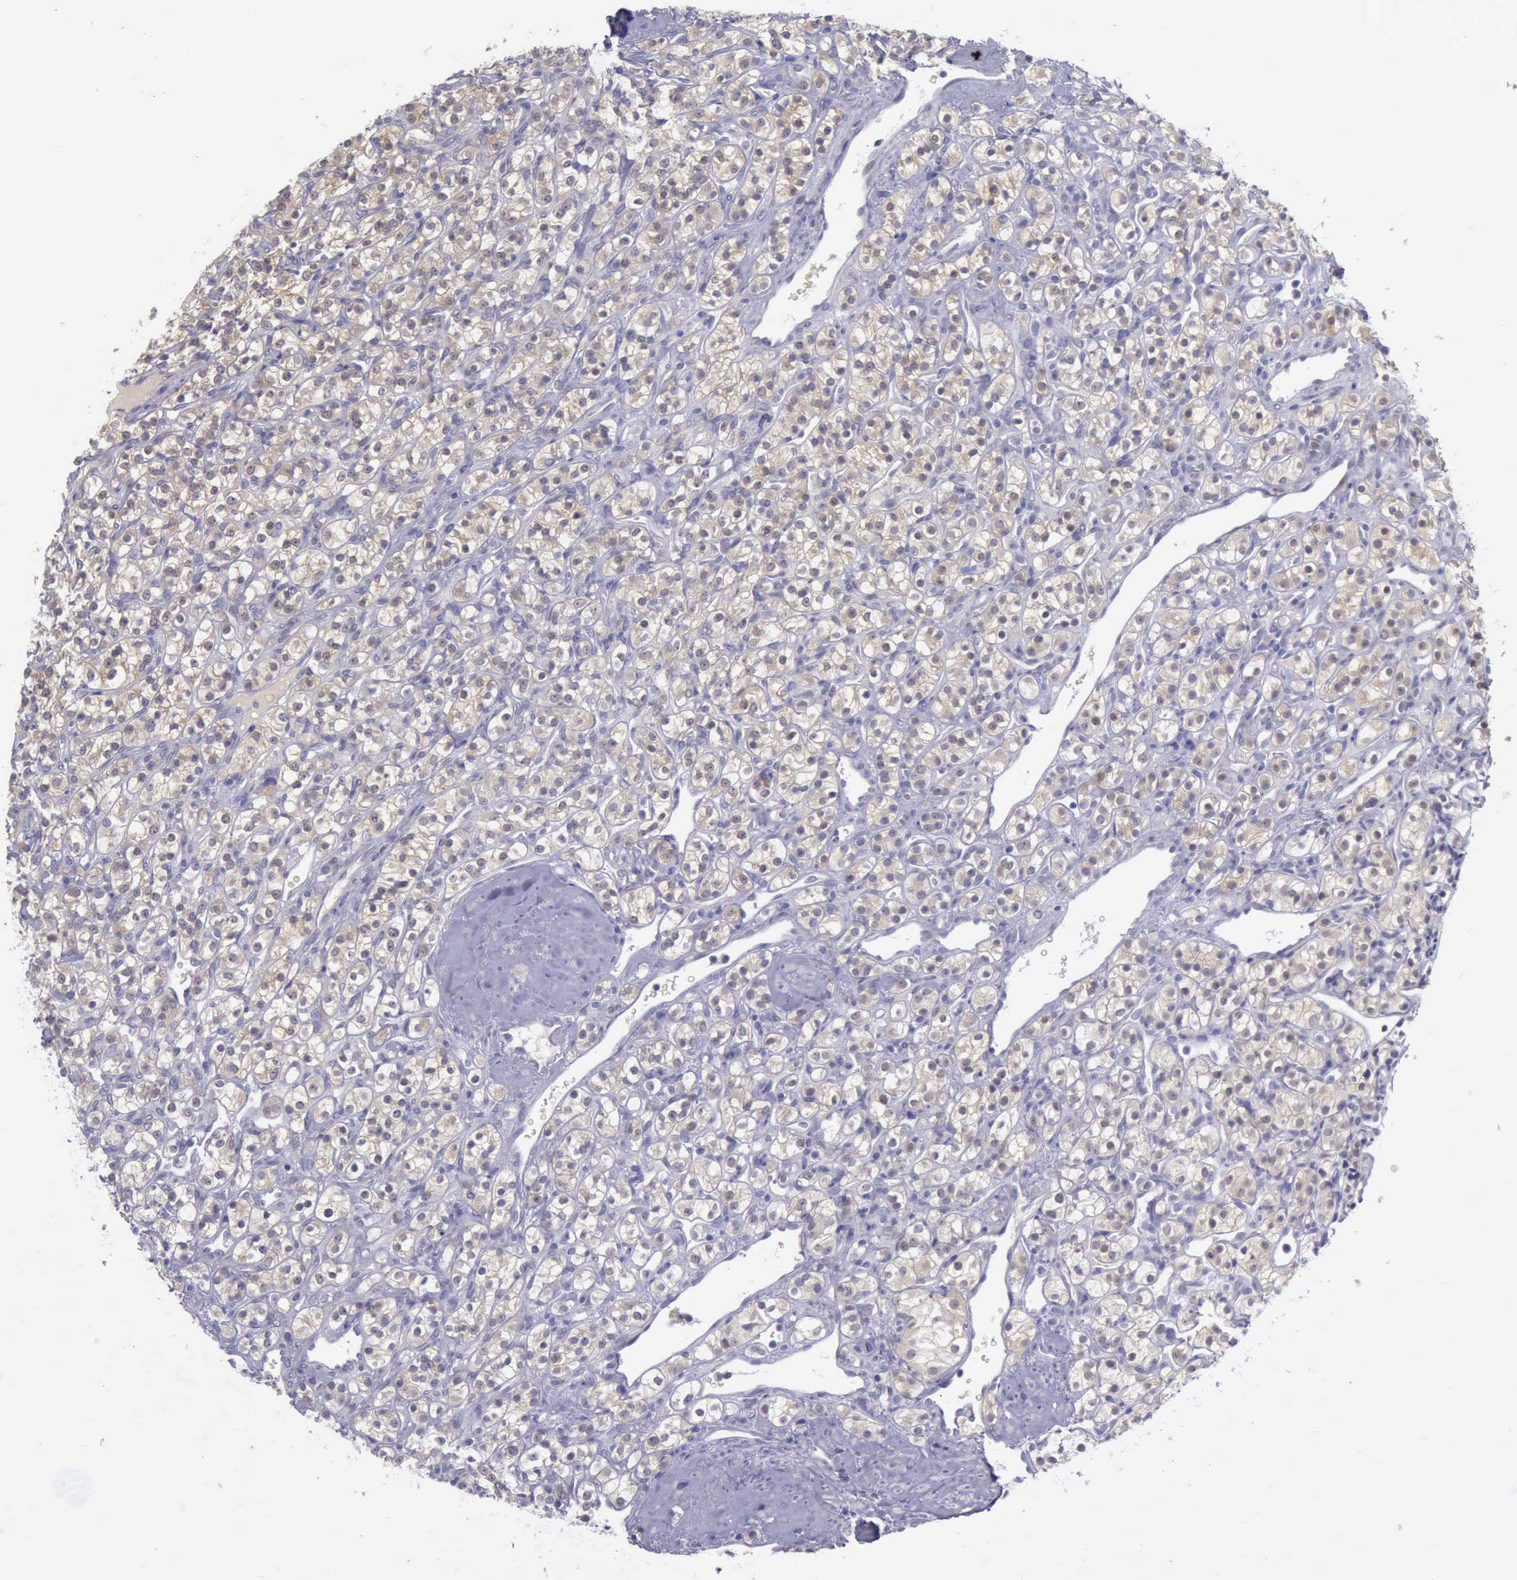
{"staining": {"intensity": "weak", "quantity": ">75%", "location": "cytoplasmic/membranous"}, "tissue": "renal cancer", "cell_type": "Tumor cells", "image_type": "cancer", "snomed": [{"axis": "morphology", "description": "Adenocarcinoma, NOS"}, {"axis": "topography", "description": "Kidney"}], "caption": "A brown stain labels weak cytoplasmic/membranous positivity of a protein in human renal cancer tumor cells. (DAB (3,3'-diaminobenzidine) IHC, brown staining for protein, blue staining for nuclei).", "gene": "ARNT2", "patient": {"sex": "male", "age": 77}}